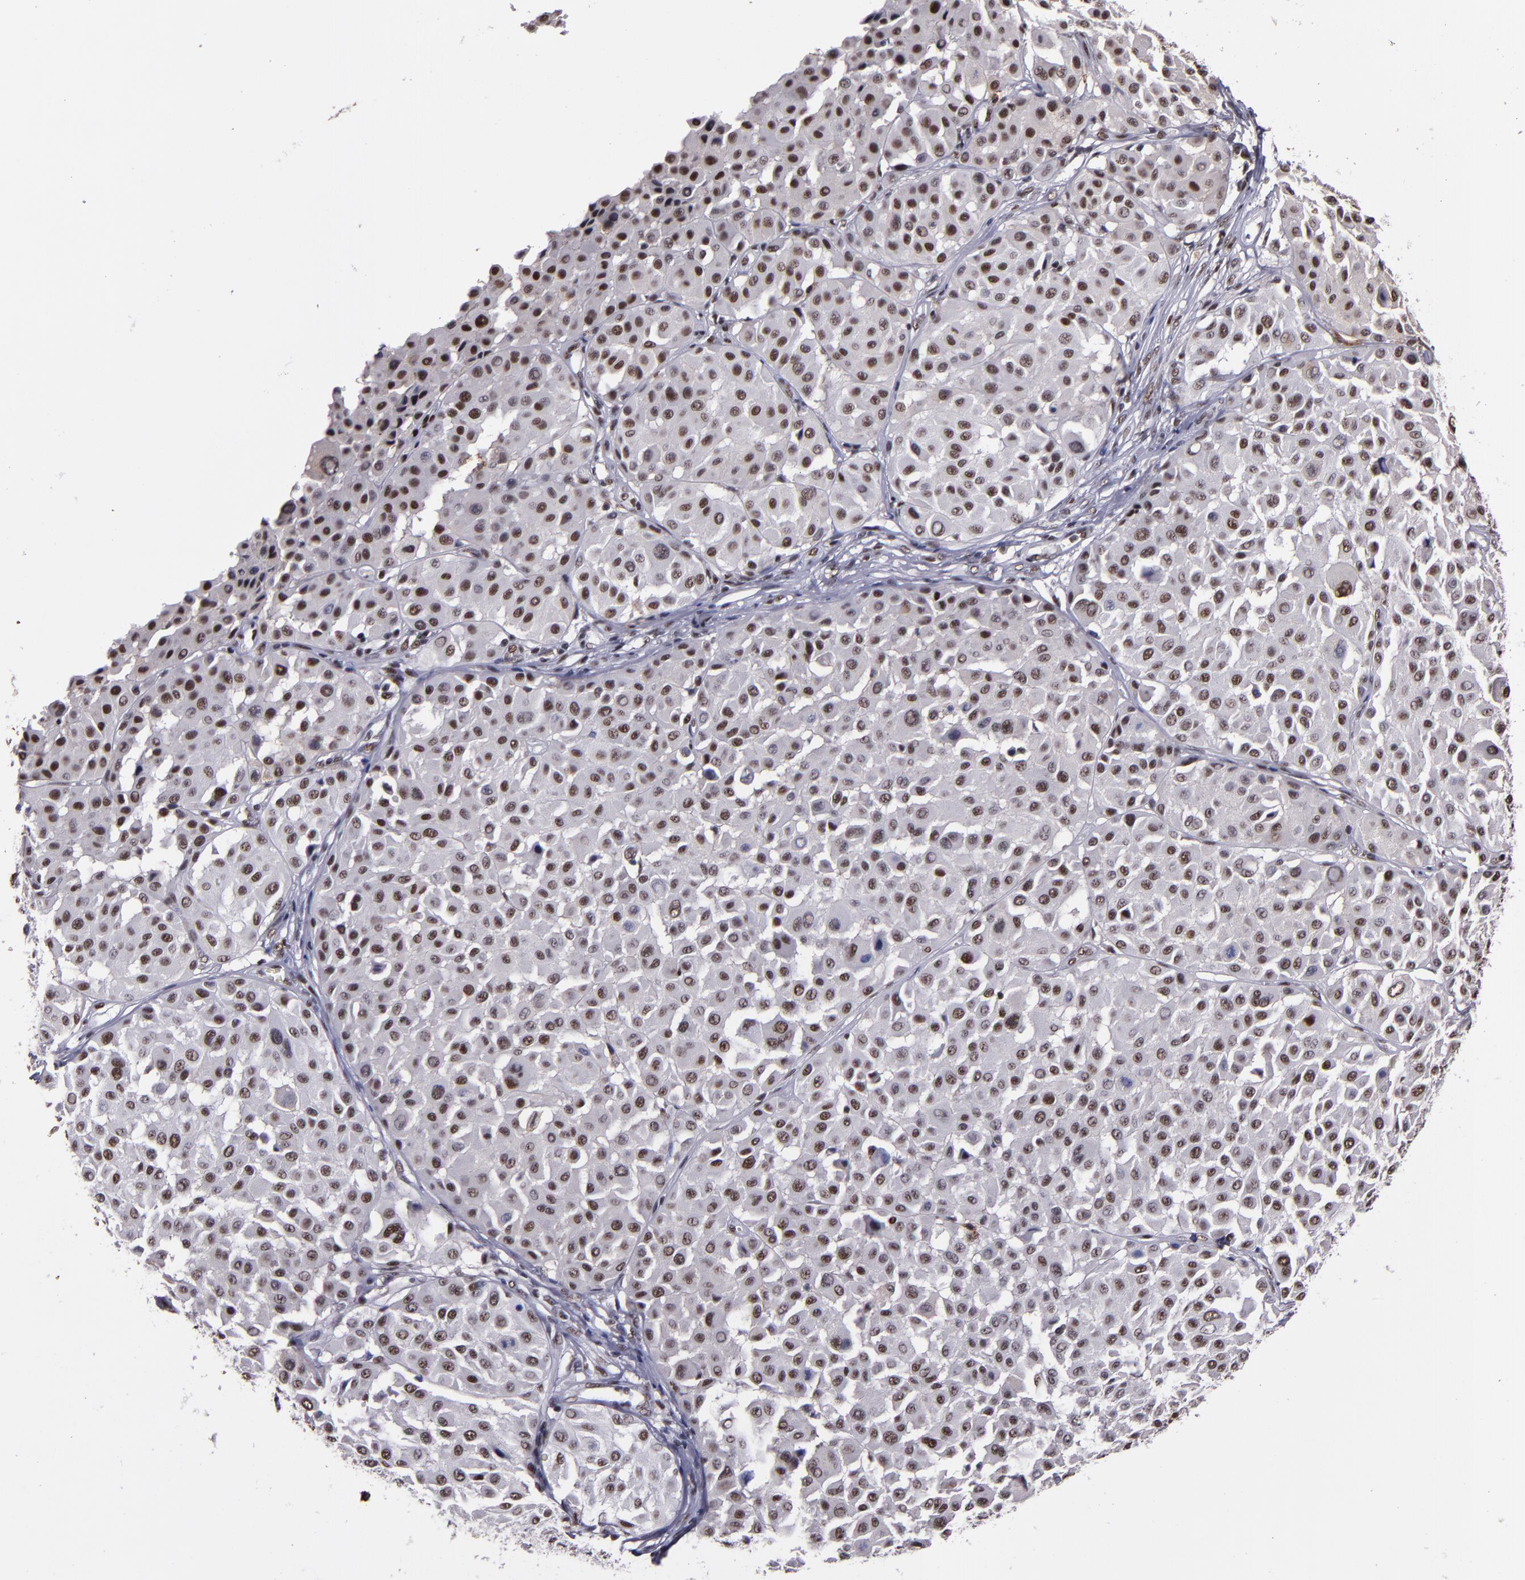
{"staining": {"intensity": "weak", "quantity": "25%-75%", "location": "nuclear"}, "tissue": "melanoma", "cell_type": "Tumor cells", "image_type": "cancer", "snomed": [{"axis": "morphology", "description": "Malignant melanoma, Metastatic site"}, {"axis": "topography", "description": "Soft tissue"}], "caption": "The image reveals staining of malignant melanoma (metastatic site), revealing weak nuclear protein positivity (brown color) within tumor cells.", "gene": "PPP4R3A", "patient": {"sex": "male", "age": 41}}